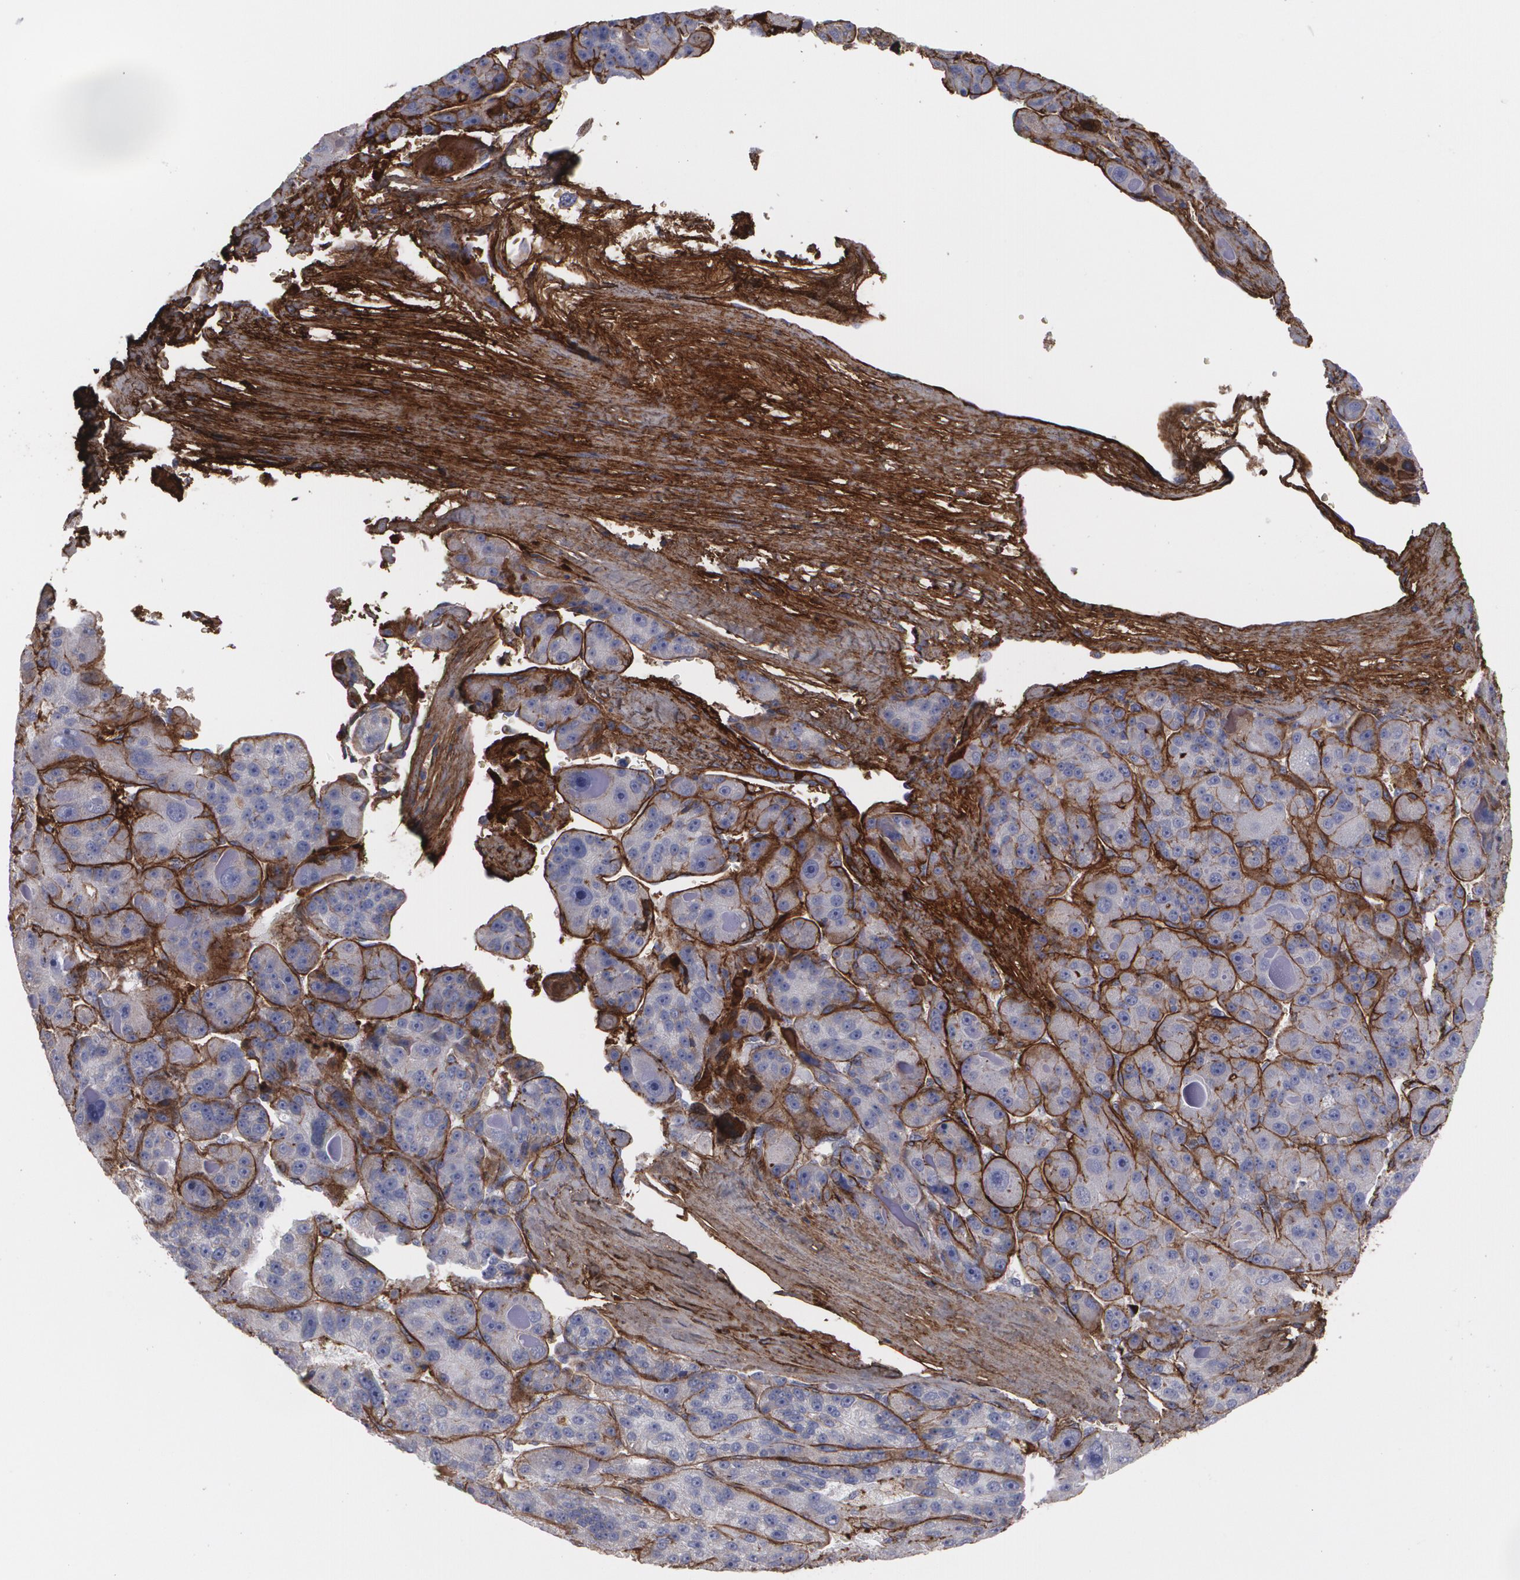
{"staining": {"intensity": "moderate", "quantity": "25%-75%", "location": "cytoplasmic/membranous"}, "tissue": "liver cancer", "cell_type": "Tumor cells", "image_type": "cancer", "snomed": [{"axis": "morphology", "description": "Carcinoma, Hepatocellular, NOS"}, {"axis": "topography", "description": "Liver"}], "caption": "Immunohistochemical staining of human hepatocellular carcinoma (liver) reveals medium levels of moderate cytoplasmic/membranous protein expression in approximately 25%-75% of tumor cells. (DAB (3,3'-diaminobenzidine) IHC, brown staining for protein, blue staining for nuclei).", "gene": "FBLN1", "patient": {"sex": "male", "age": 76}}